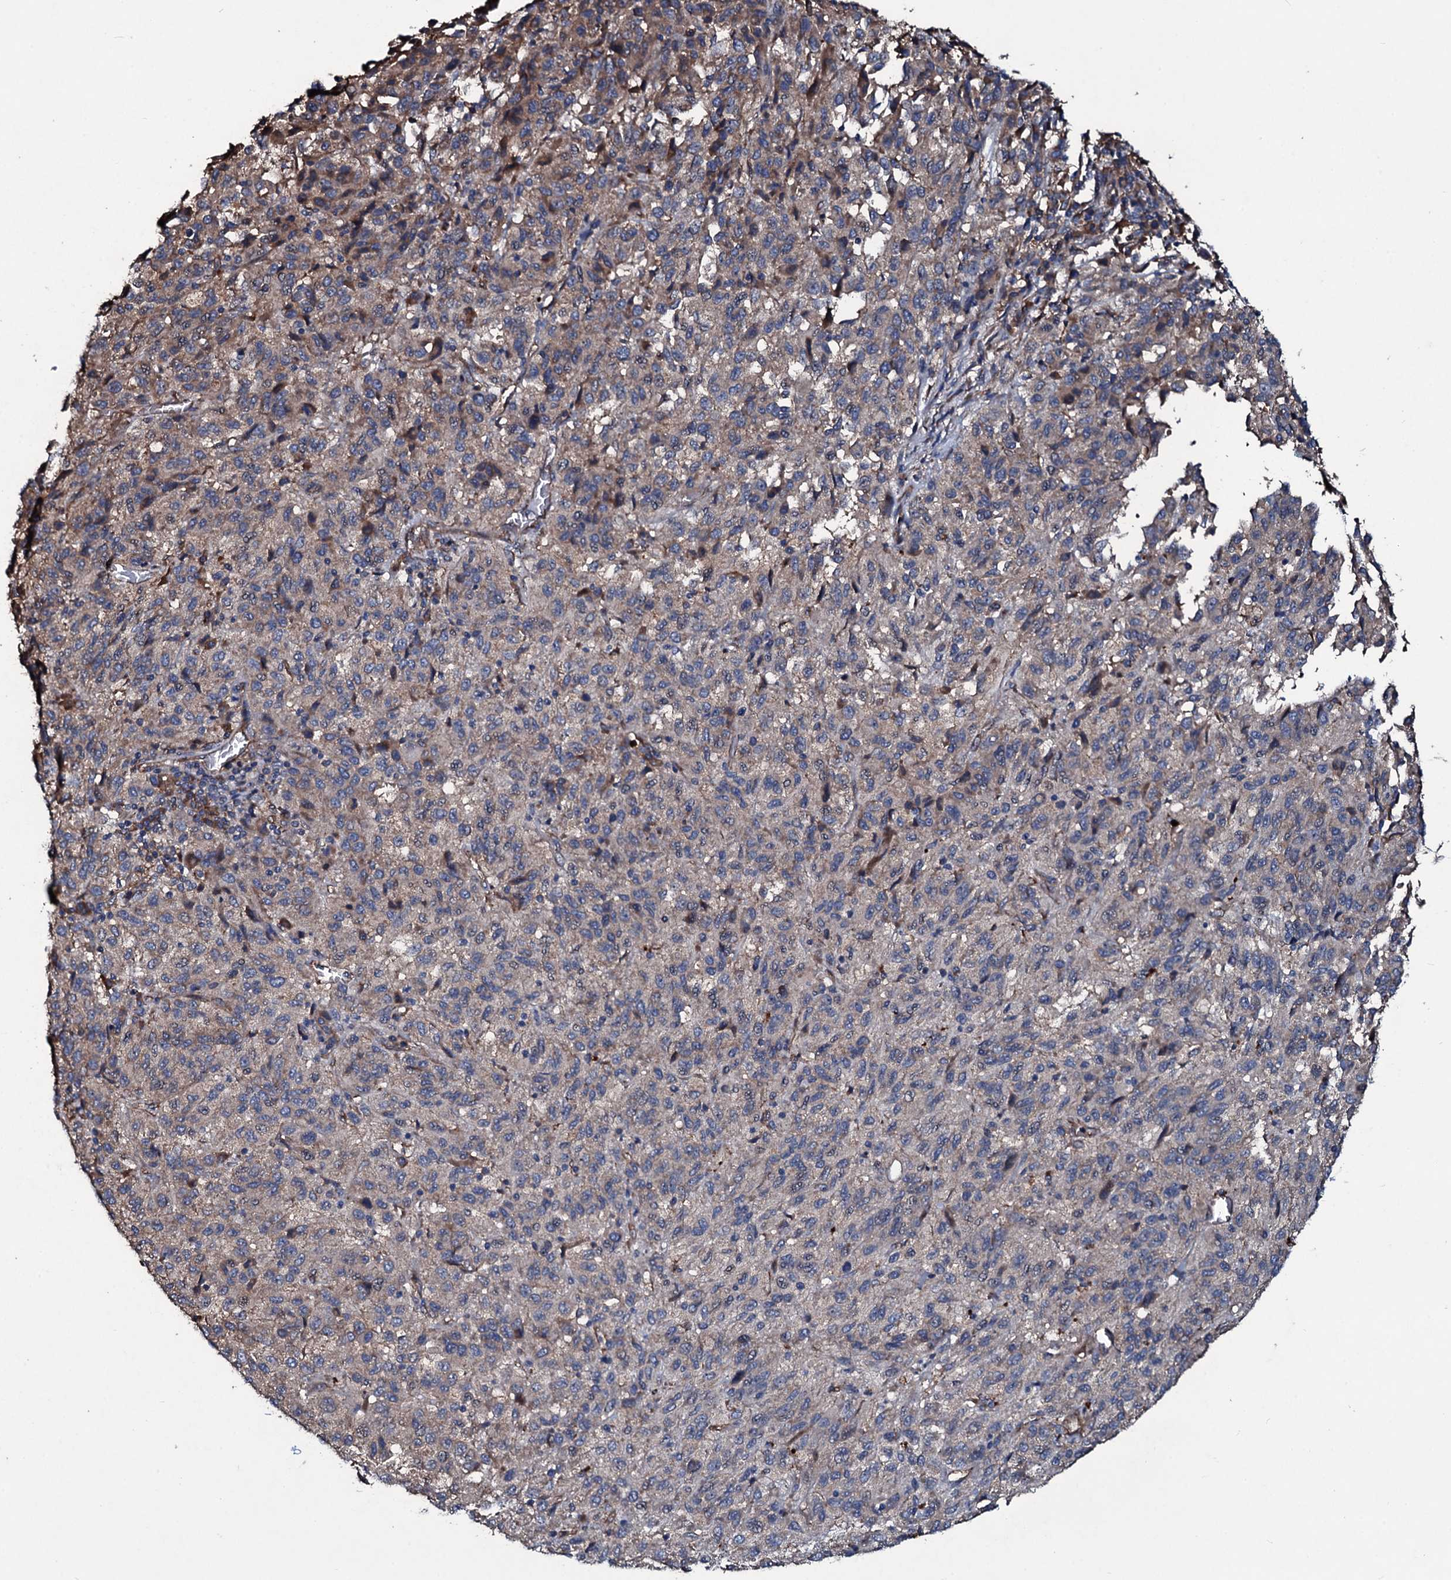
{"staining": {"intensity": "negative", "quantity": "none", "location": "none"}, "tissue": "melanoma", "cell_type": "Tumor cells", "image_type": "cancer", "snomed": [{"axis": "morphology", "description": "Malignant melanoma, Metastatic site"}, {"axis": "topography", "description": "Lung"}], "caption": "A micrograph of malignant melanoma (metastatic site) stained for a protein reveals no brown staining in tumor cells.", "gene": "DMAC2", "patient": {"sex": "male", "age": 64}}